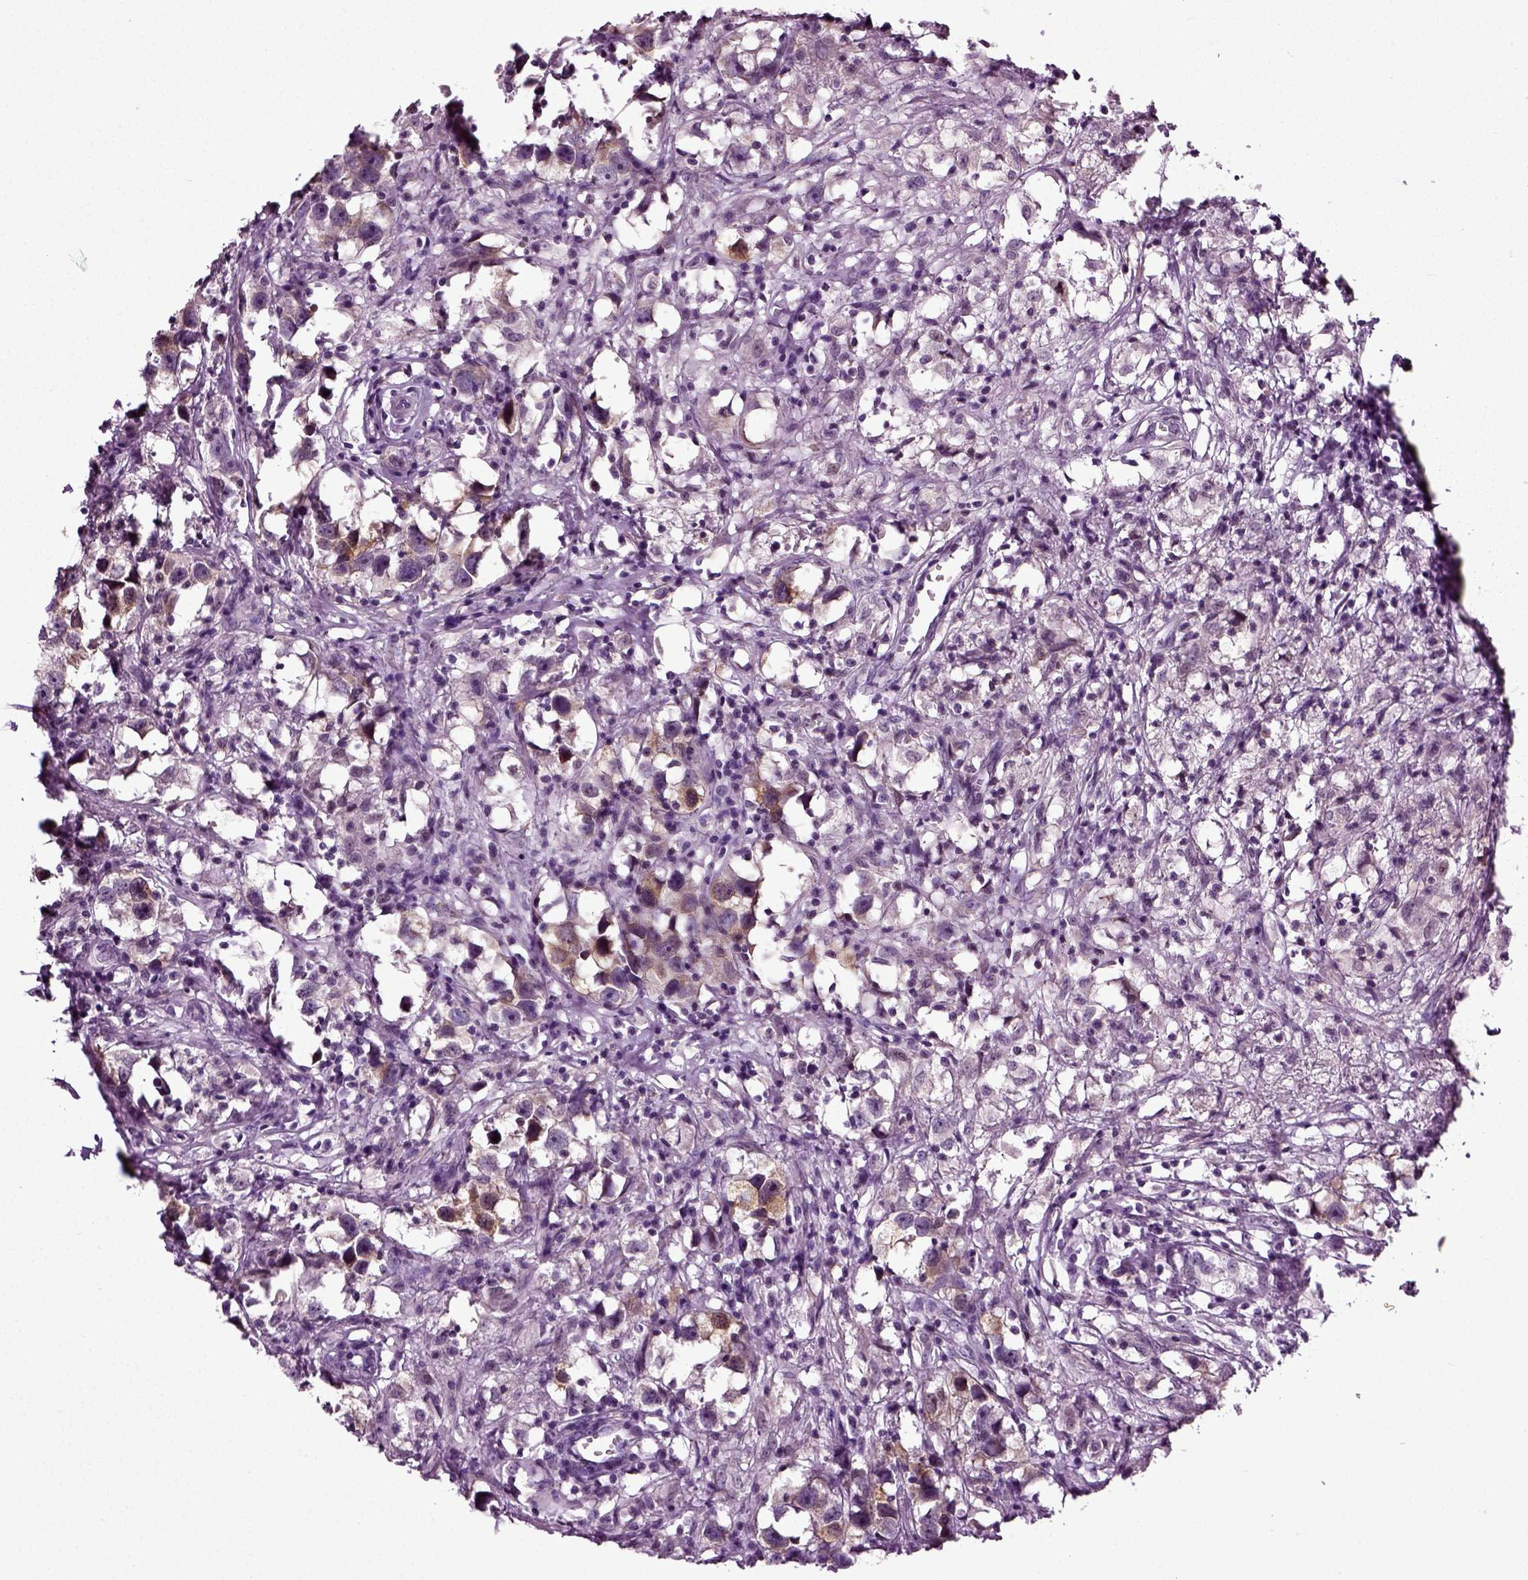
{"staining": {"intensity": "moderate", "quantity": "<25%", "location": "cytoplasmic/membranous"}, "tissue": "testis cancer", "cell_type": "Tumor cells", "image_type": "cancer", "snomed": [{"axis": "morphology", "description": "Seminoma, NOS"}, {"axis": "topography", "description": "Testis"}], "caption": "Brown immunohistochemical staining in human testis cancer (seminoma) exhibits moderate cytoplasmic/membranous expression in approximately <25% of tumor cells. (DAB (3,3'-diaminobenzidine) IHC, brown staining for protein, blue staining for nuclei).", "gene": "KNSTRN", "patient": {"sex": "male", "age": 49}}